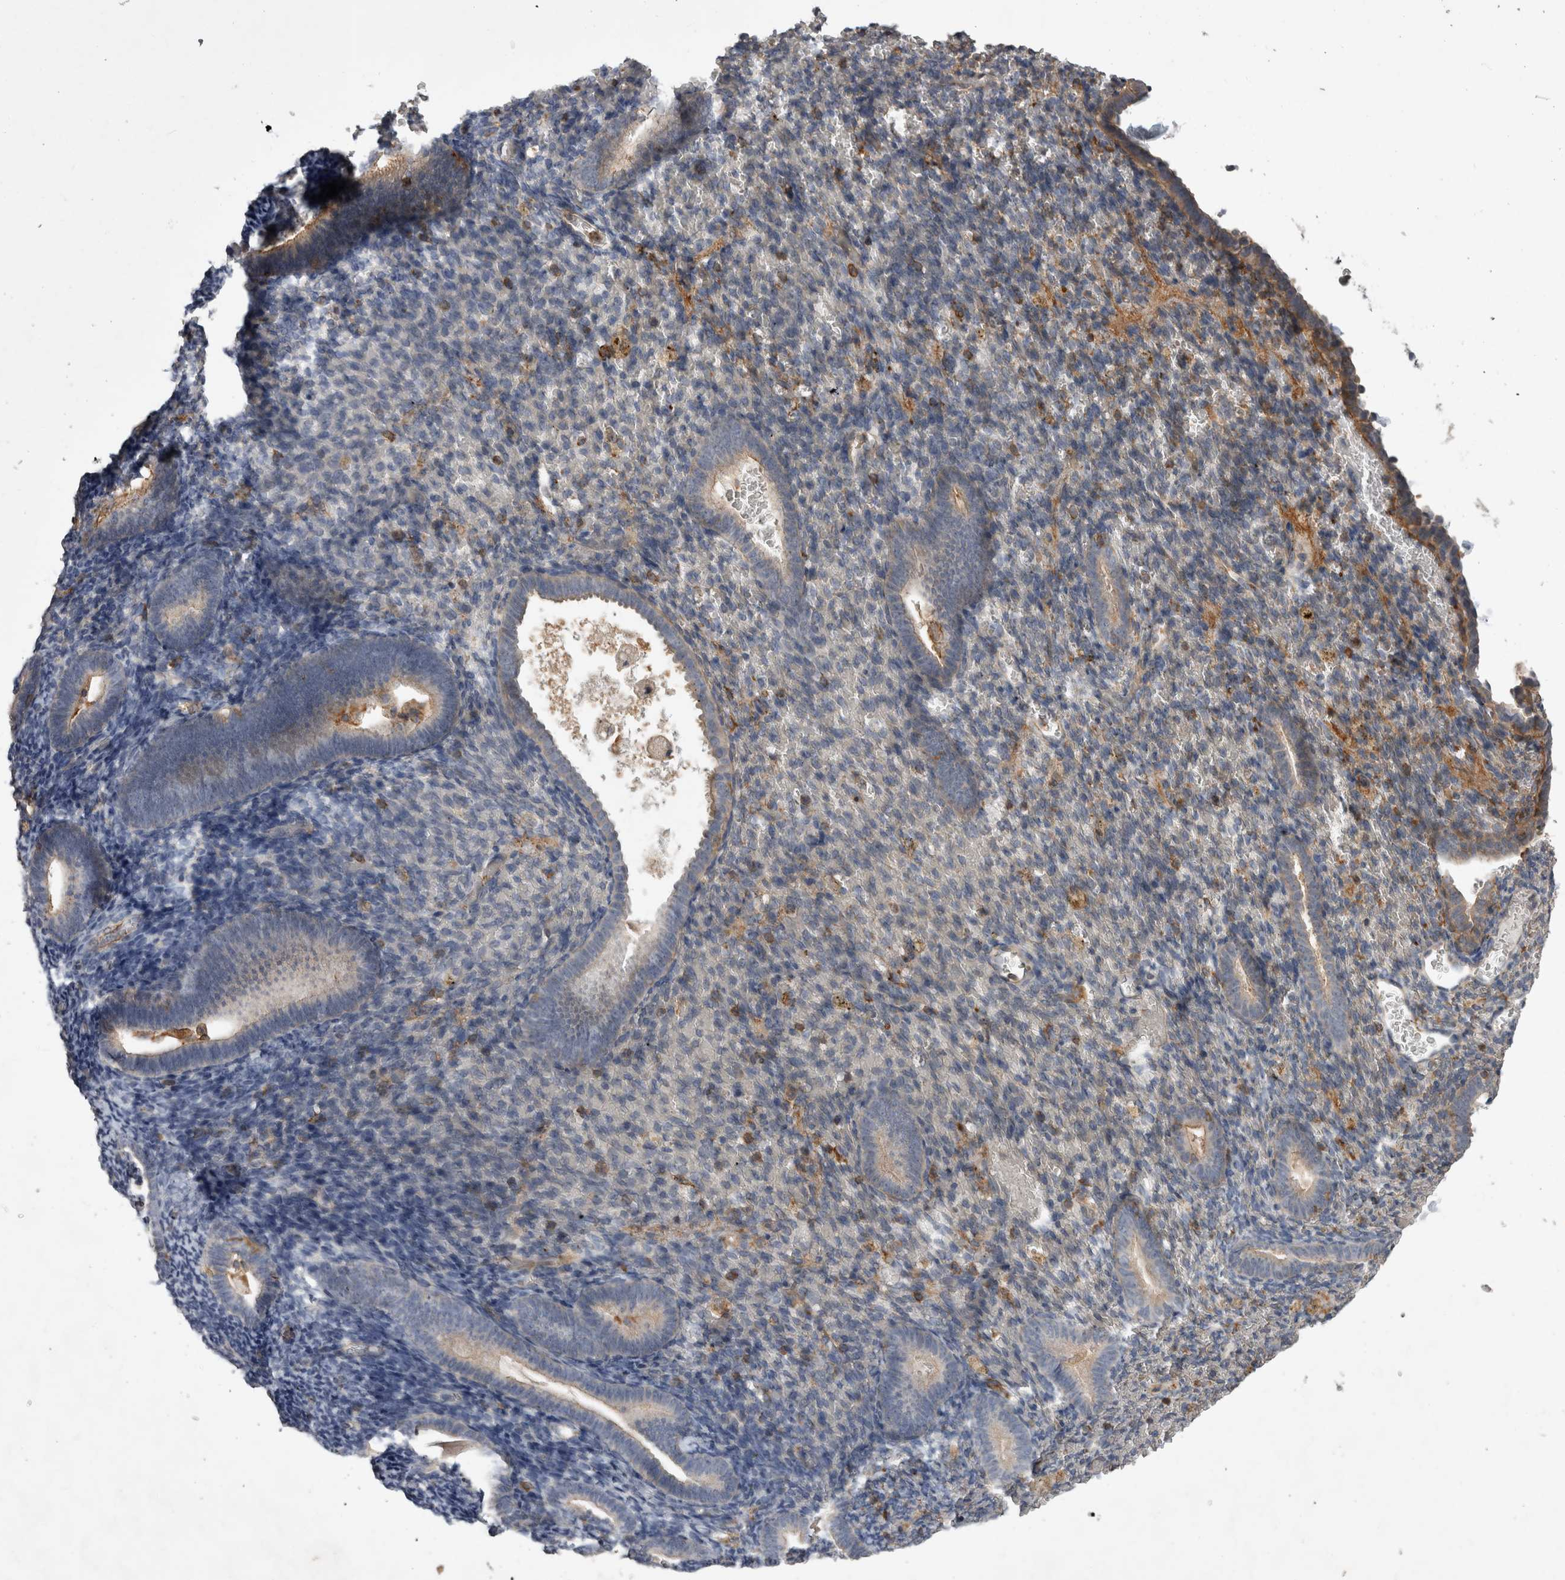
{"staining": {"intensity": "negative", "quantity": "none", "location": "none"}, "tissue": "endometrium", "cell_type": "Cells in endometrial stroma", "image_type": "normal", "snomed": [{"axis": "morphology", "description": "Normal tissue, NOS"}, {"axis": "topography", "description": "Endometrium"}], "caption": "There is no significant positivity in cells in endometrial stroma of endometrium. Brightfield microscopy of immunohistochemistry stained with DAB (brown) and hematoxylin (blue), captured at high magnification.", "gene": "SPATA48", "patient": {"sex": "female", "age": 51}}